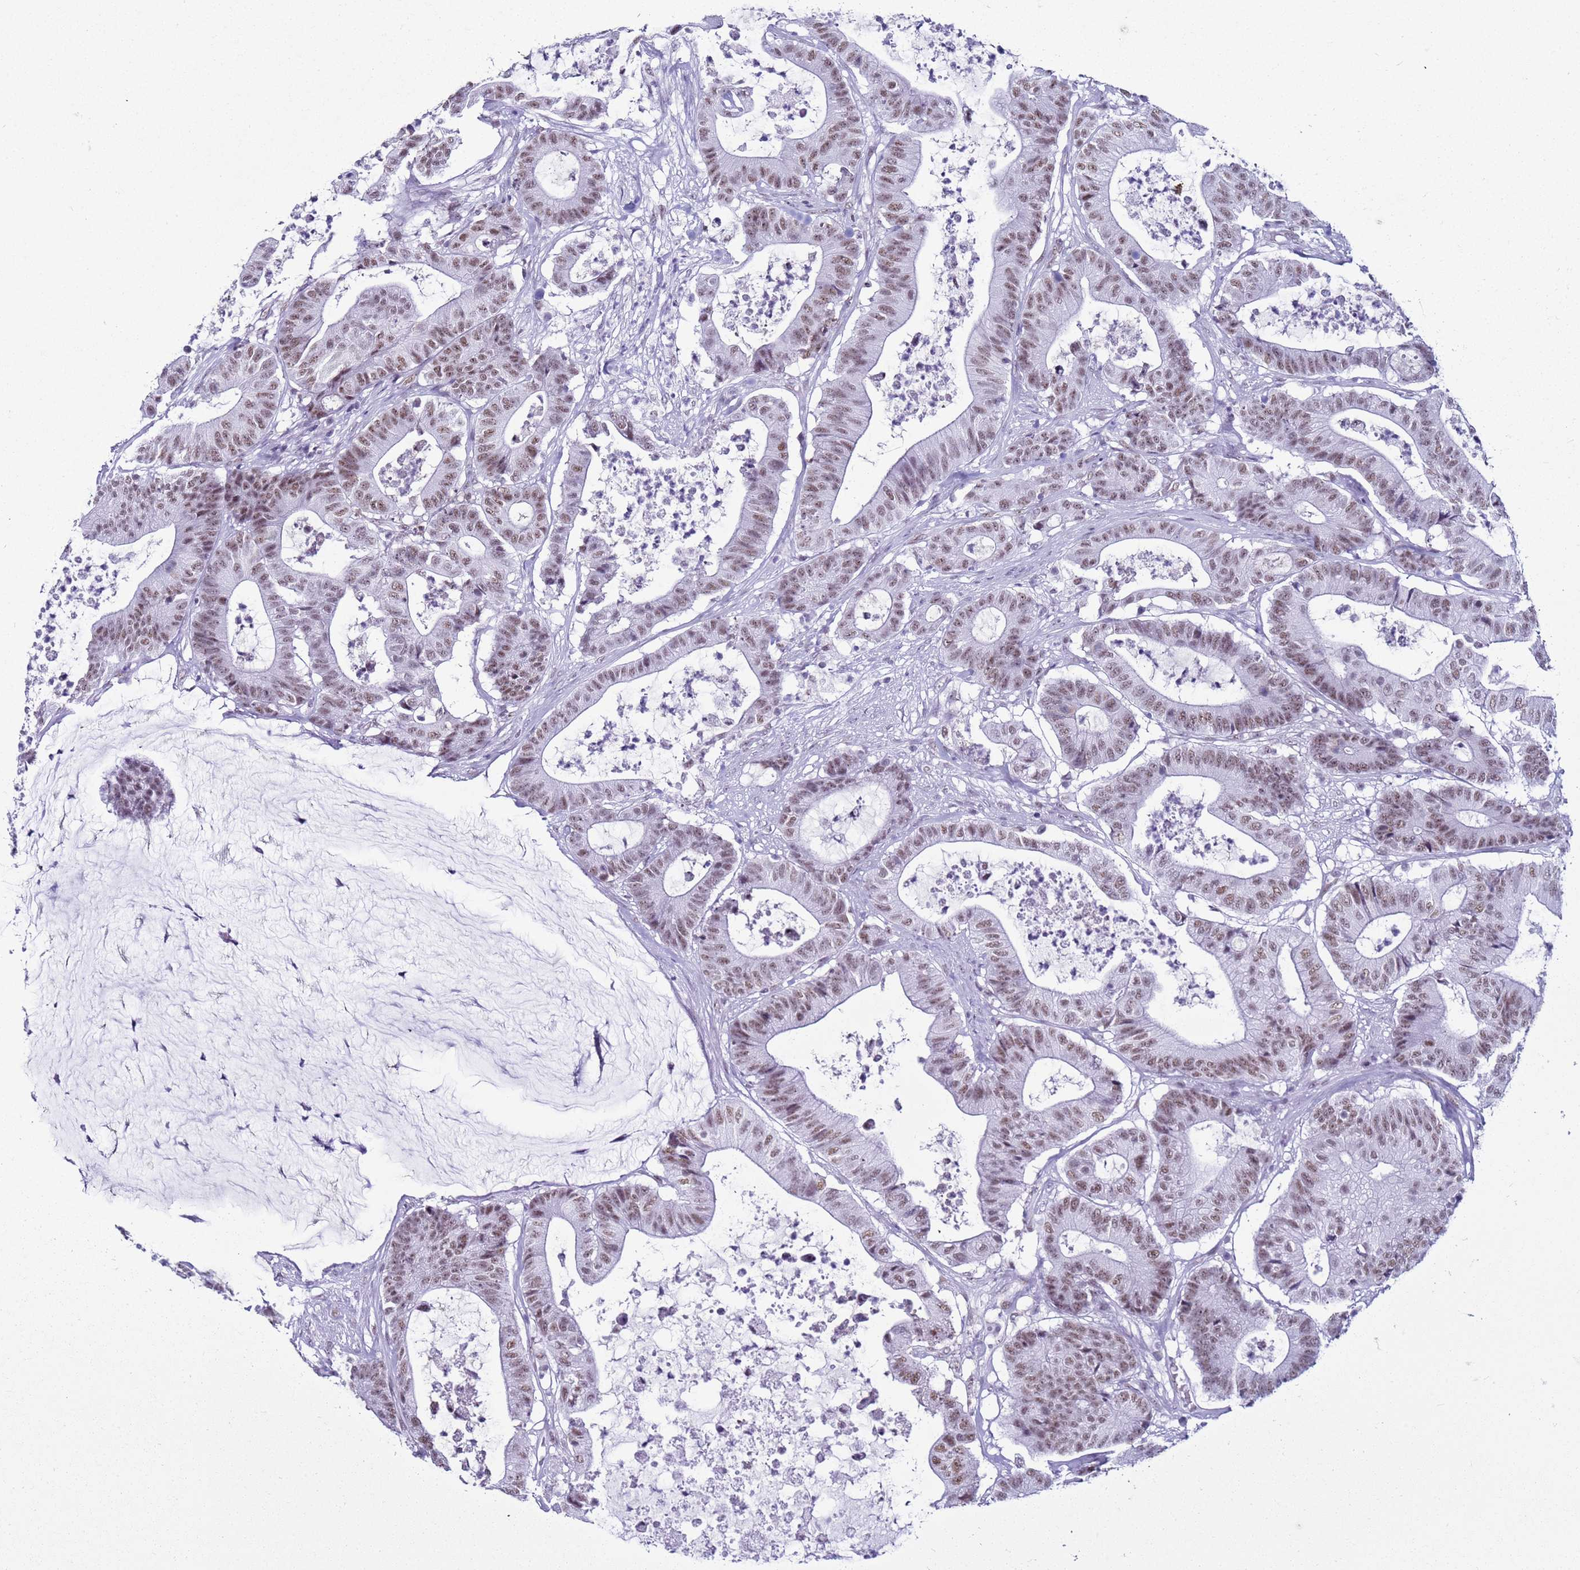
{"staining": {"intensity": "moderate", "quantity": ">75%", "location": "nuclear"}, "tissue": "colorectal cancer", "cell_type": "Tumor cells", "image_type": "cancer", "snomed": [{"axis": "morphology", "description": "Adenocarcinoma, NOS"}, {"axis": "topography", "description": "Colon"}], "caption": "The immunohistochemical stain labels moderate nuclear expression in tumor cells of adenocarcinoma (colorectal) tissue.", "gene": "DHX15", "patient": {"sex": "female", "age": 84}}